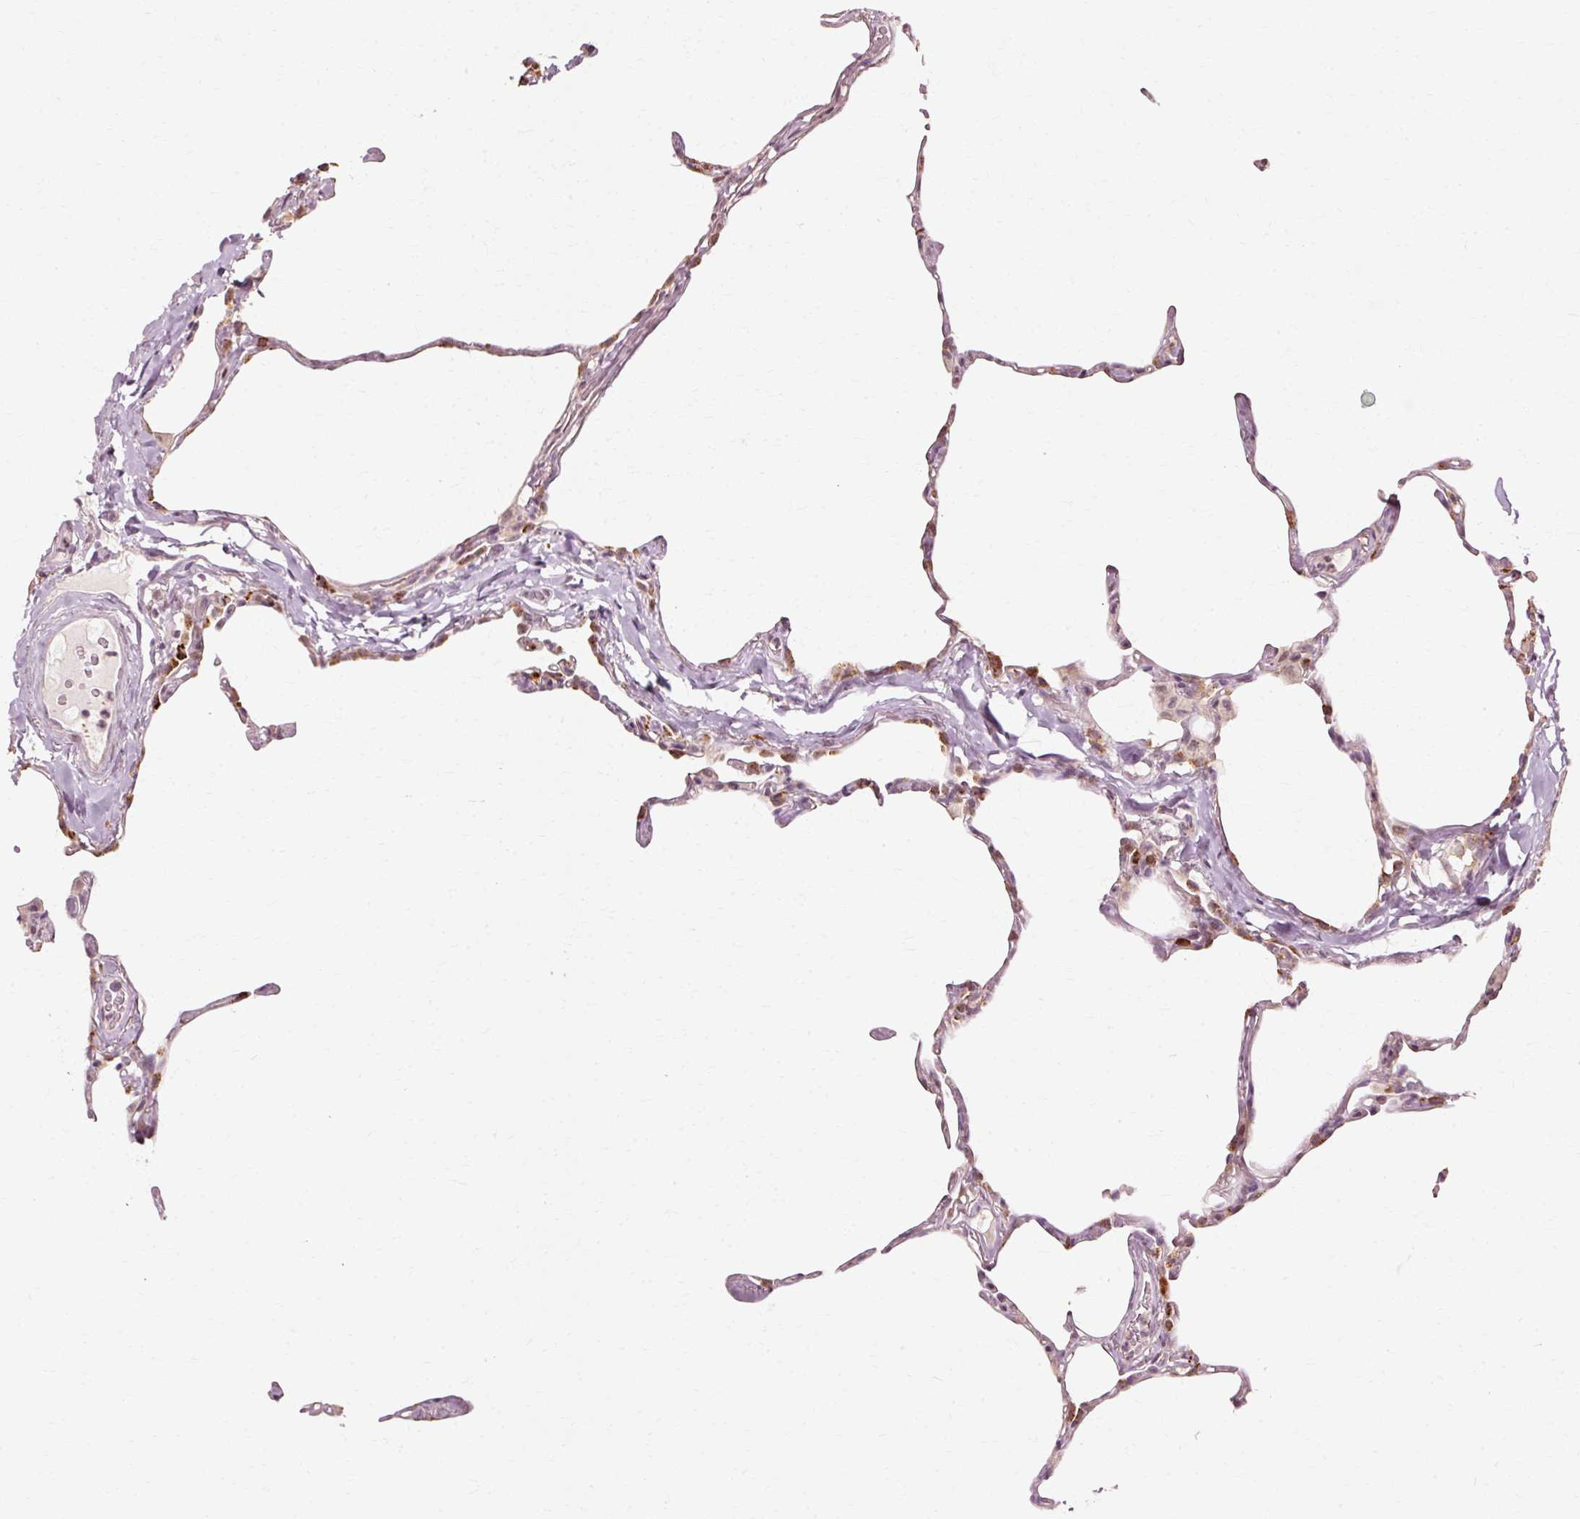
{"staining": {"intensity": "weak", "quantity": "25%-75%", "location": "cytoplasmic/membranous"}, "tissue": "lung", "cell_type": "Alveolar cells", "image_type": "normal", "snomed": [{"axis": "morphology", "description": "Normal tissue, NOS"}, {"axis": "topography", "description": "Lung"}], "caption": "DAB (3,3'-diaminobenzidine) immunohistochemical staining of benign human lung reveals weak cytoplasmic/membranous protein positivity in approximately 25%-75% of alveolar cells.", "gene": "RGPD5", "patient": {"sex": "male", "age": 65}}